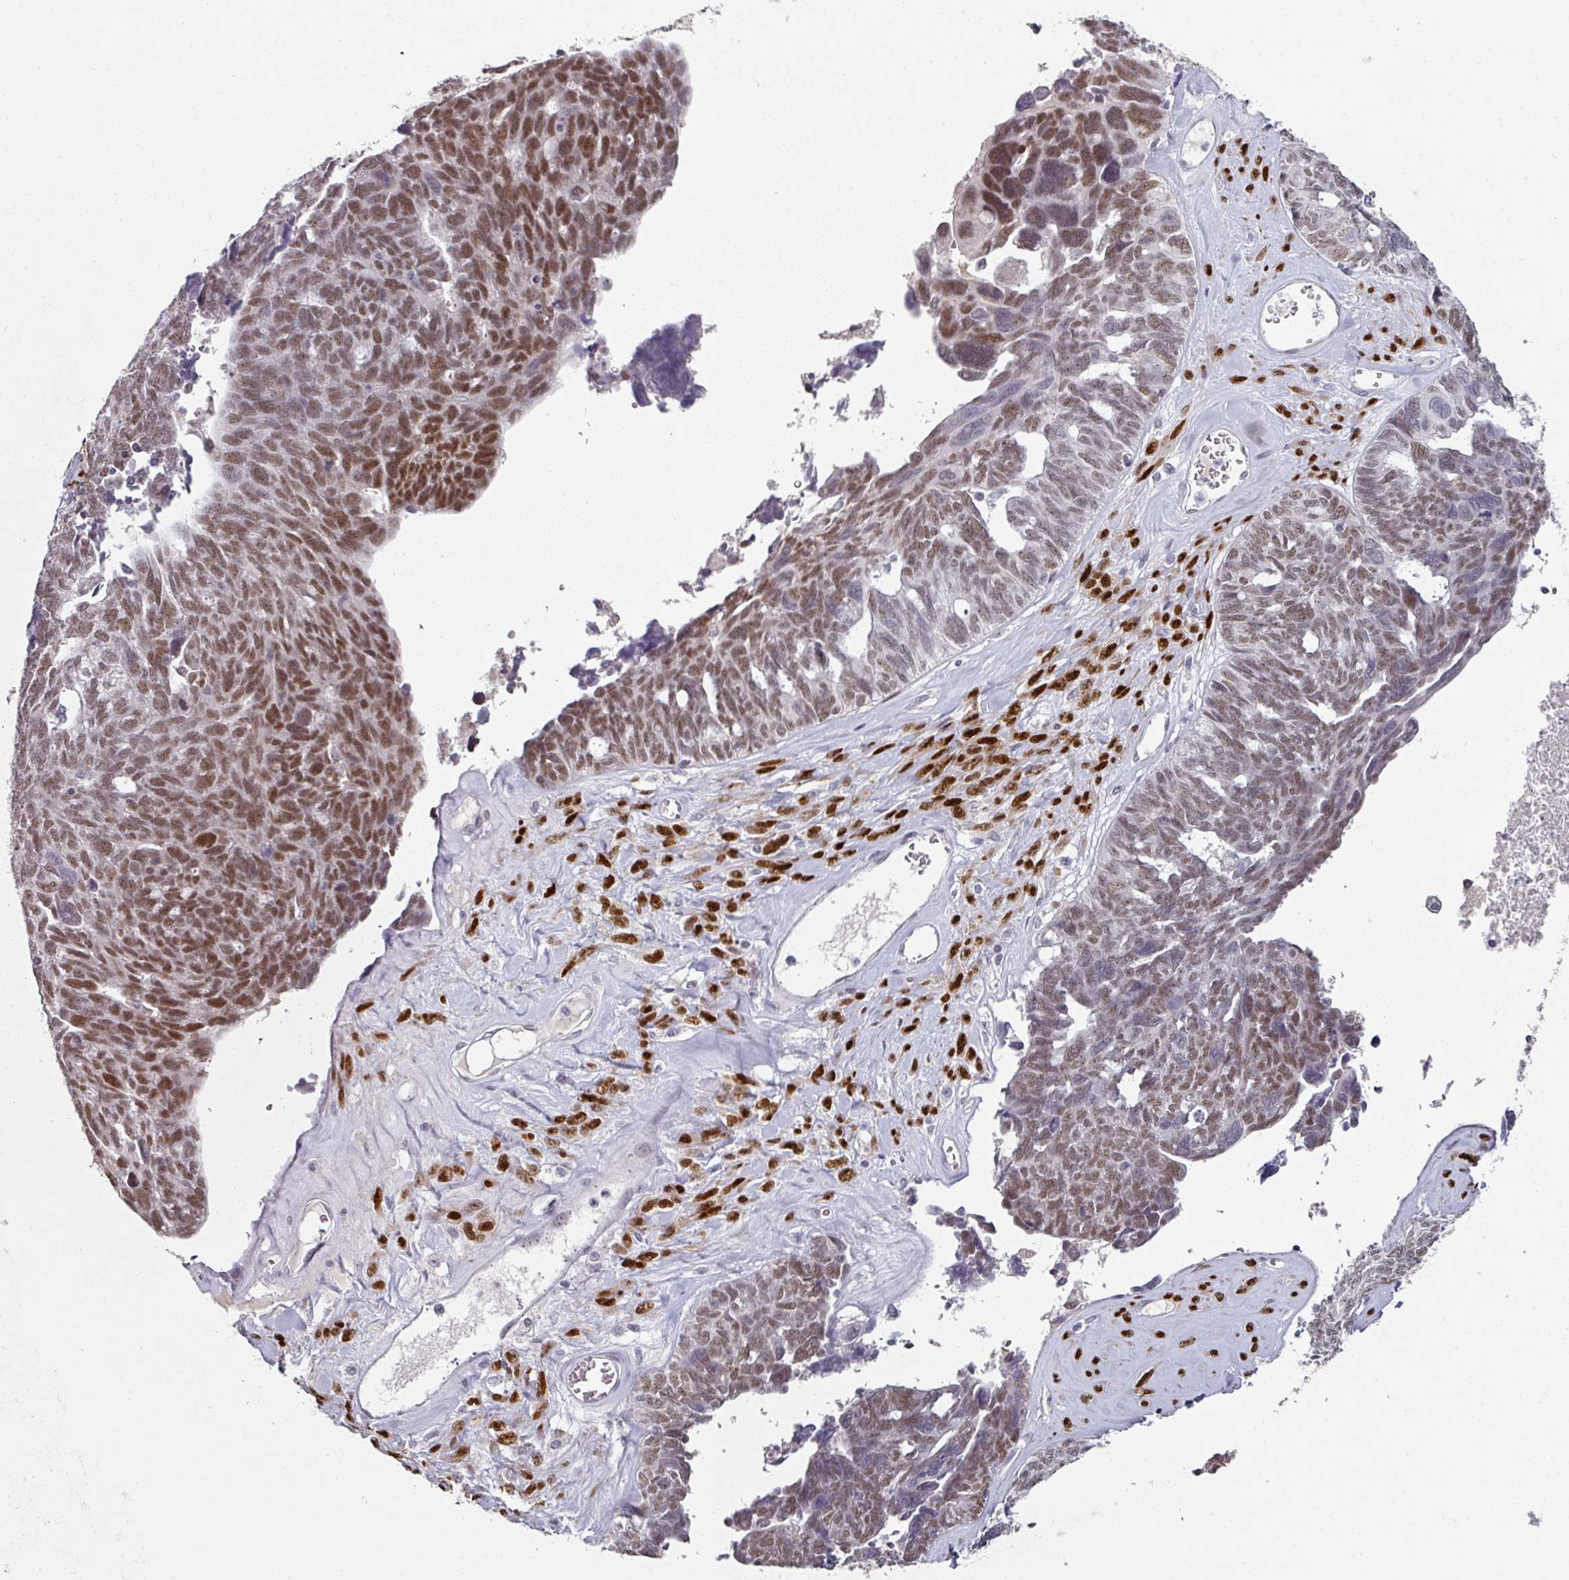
{"staining": {"intensity": "moderate", "quantity": ">75%", "location": "nuclear"}, "tissue": "ovarian cancer", "cell_type": "Tumor cells", "image_type": "cancer", "snomed": [{"axis": "morphology", "description": "Cystadenocarcinoma, serous, NOS"}, {"axis": "topography", "description": "Ovary"}], "caption": "Immunohistochemical staining of human serous cystadenocarcinoma (ovarian) shows moderate nuclear protein staining in about >75% of tumor cells.", "gene": "ELK1", "patient": {"sex": "female", "age": 79}}